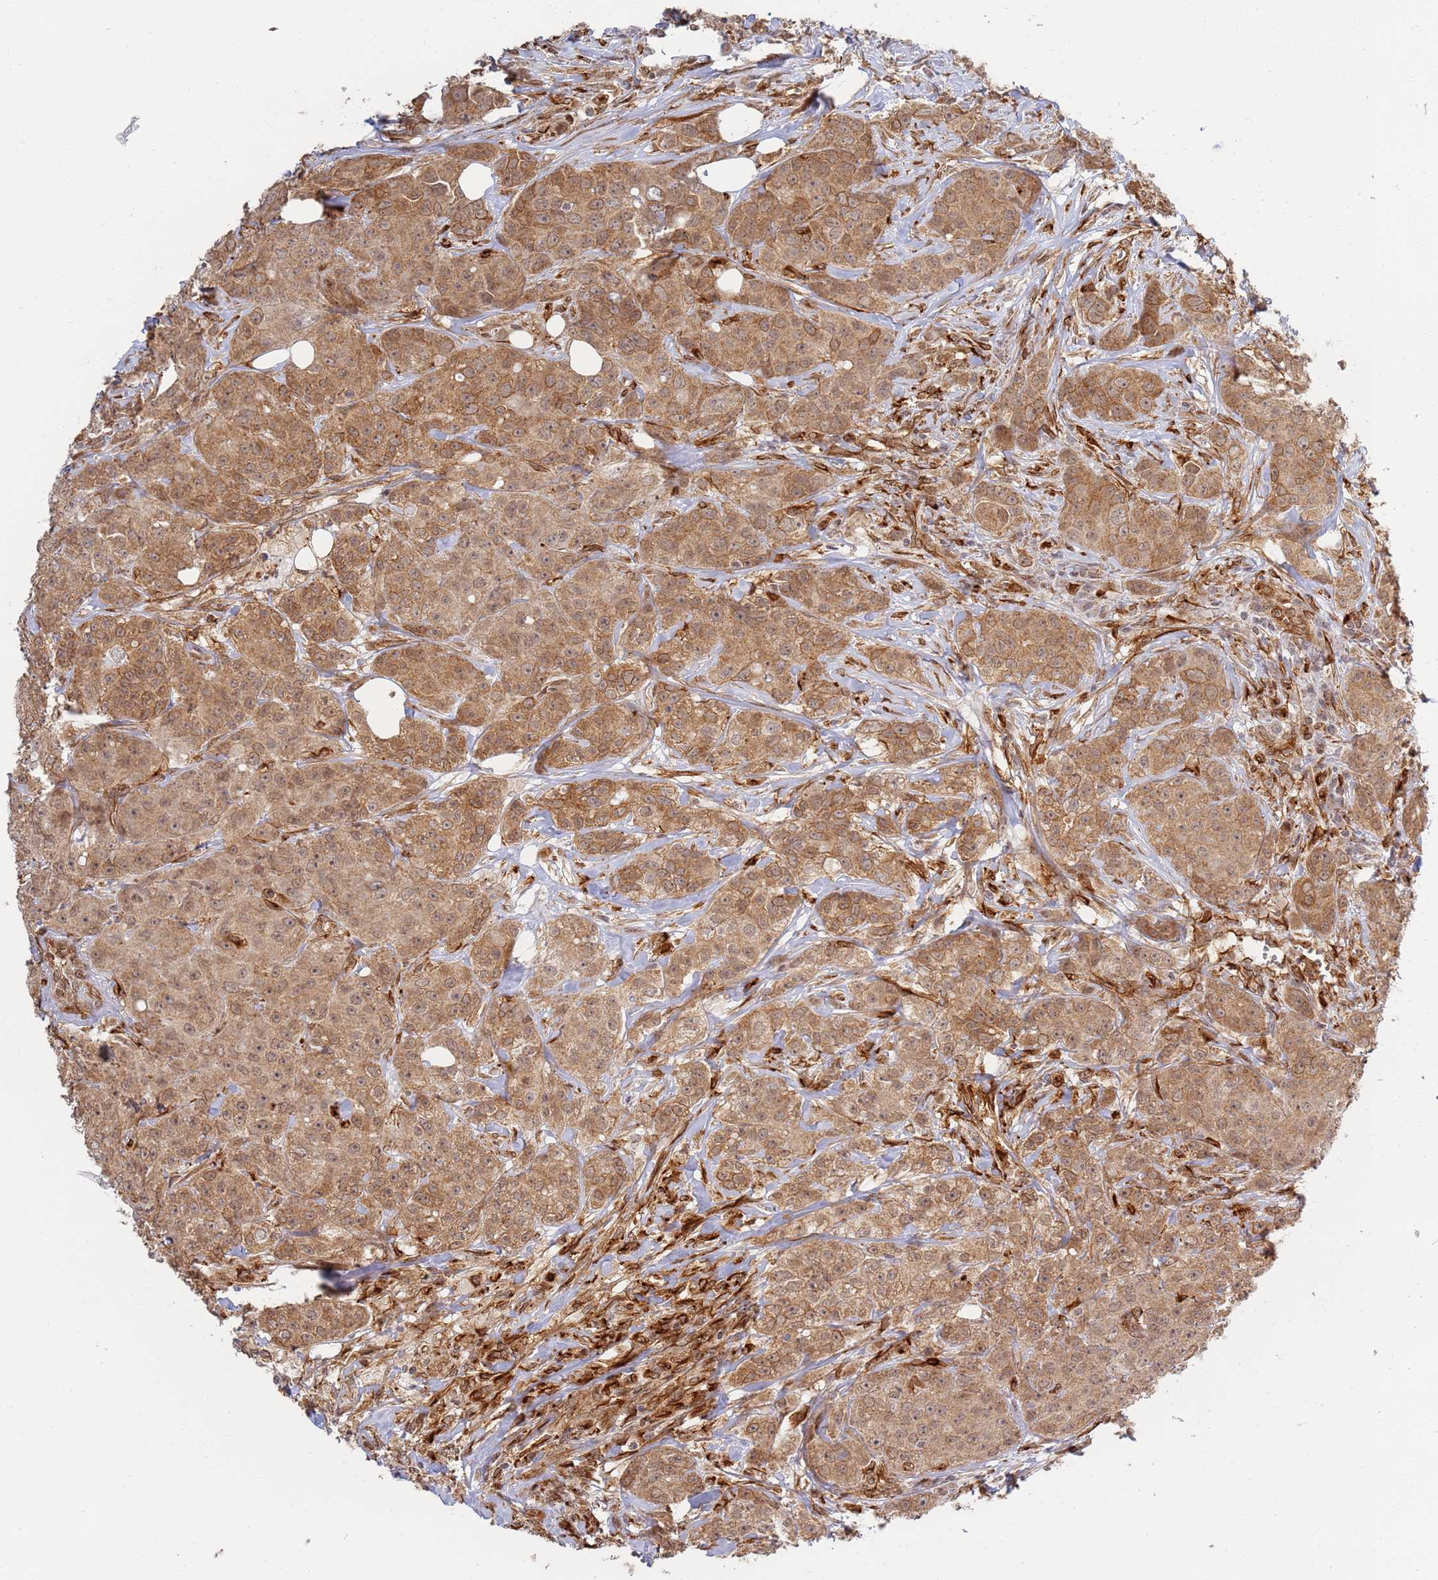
{"staining": {"intensity": "moderate", "quantity": ">75%", "location": "cytoplasmic/membranous,nuclear"}, "tissue": "breast cancer", "cell_type": "Tumor cells", "image_type": "cancer", "snomed": [{"axis": "morphology", "description": "Duct carcinoma"}, {"axis": "topography", "description": "Breast"}], "caption": "Tumor cells show medium levels of moderate cytoplasmic/membranous and nuclear expression in about >75% of cells in breast cancer (infiltrating ductal carcinoma).", "gene": "CEP170", "patient": {"sex": "female", "age": 43}}